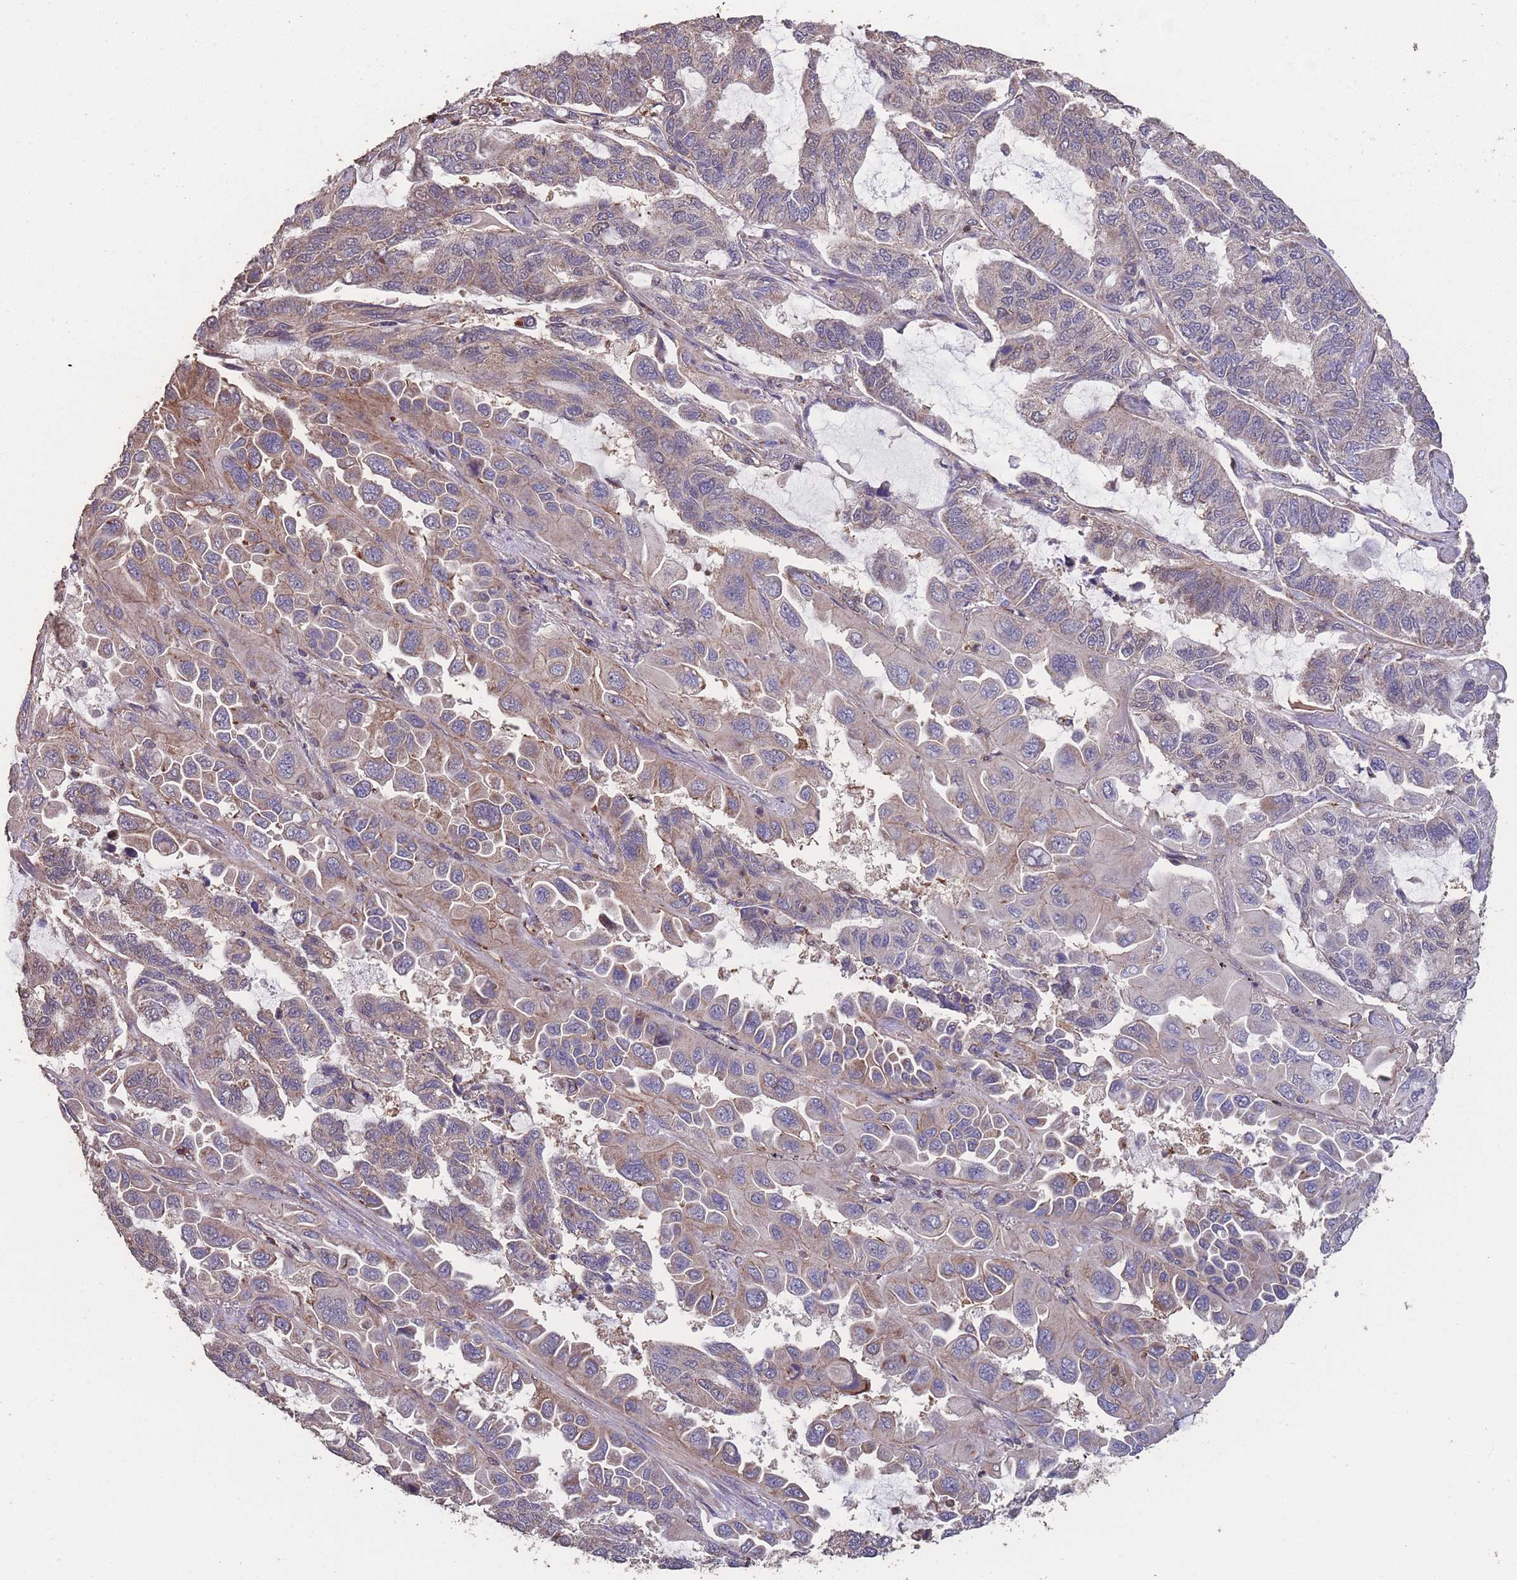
{"staining": {"intensity": "weak", "quantity": "<25%", "location": "cytoplasmic/membranous"}, "tissue": "lung cancer", "cell_type": "Tumor cells", "image_type": "cancer", "snomed": [{"axis": "morphology", "description": "Adenocarcinoma, NOS"}, {"axis": "topography", "description": "Lung"}], "caption": "There is no significant staining in tumor cells of adenocarcinoma (lung).", "gene": "NUDT21", "patient": {"sex": "male", "age": 64}}